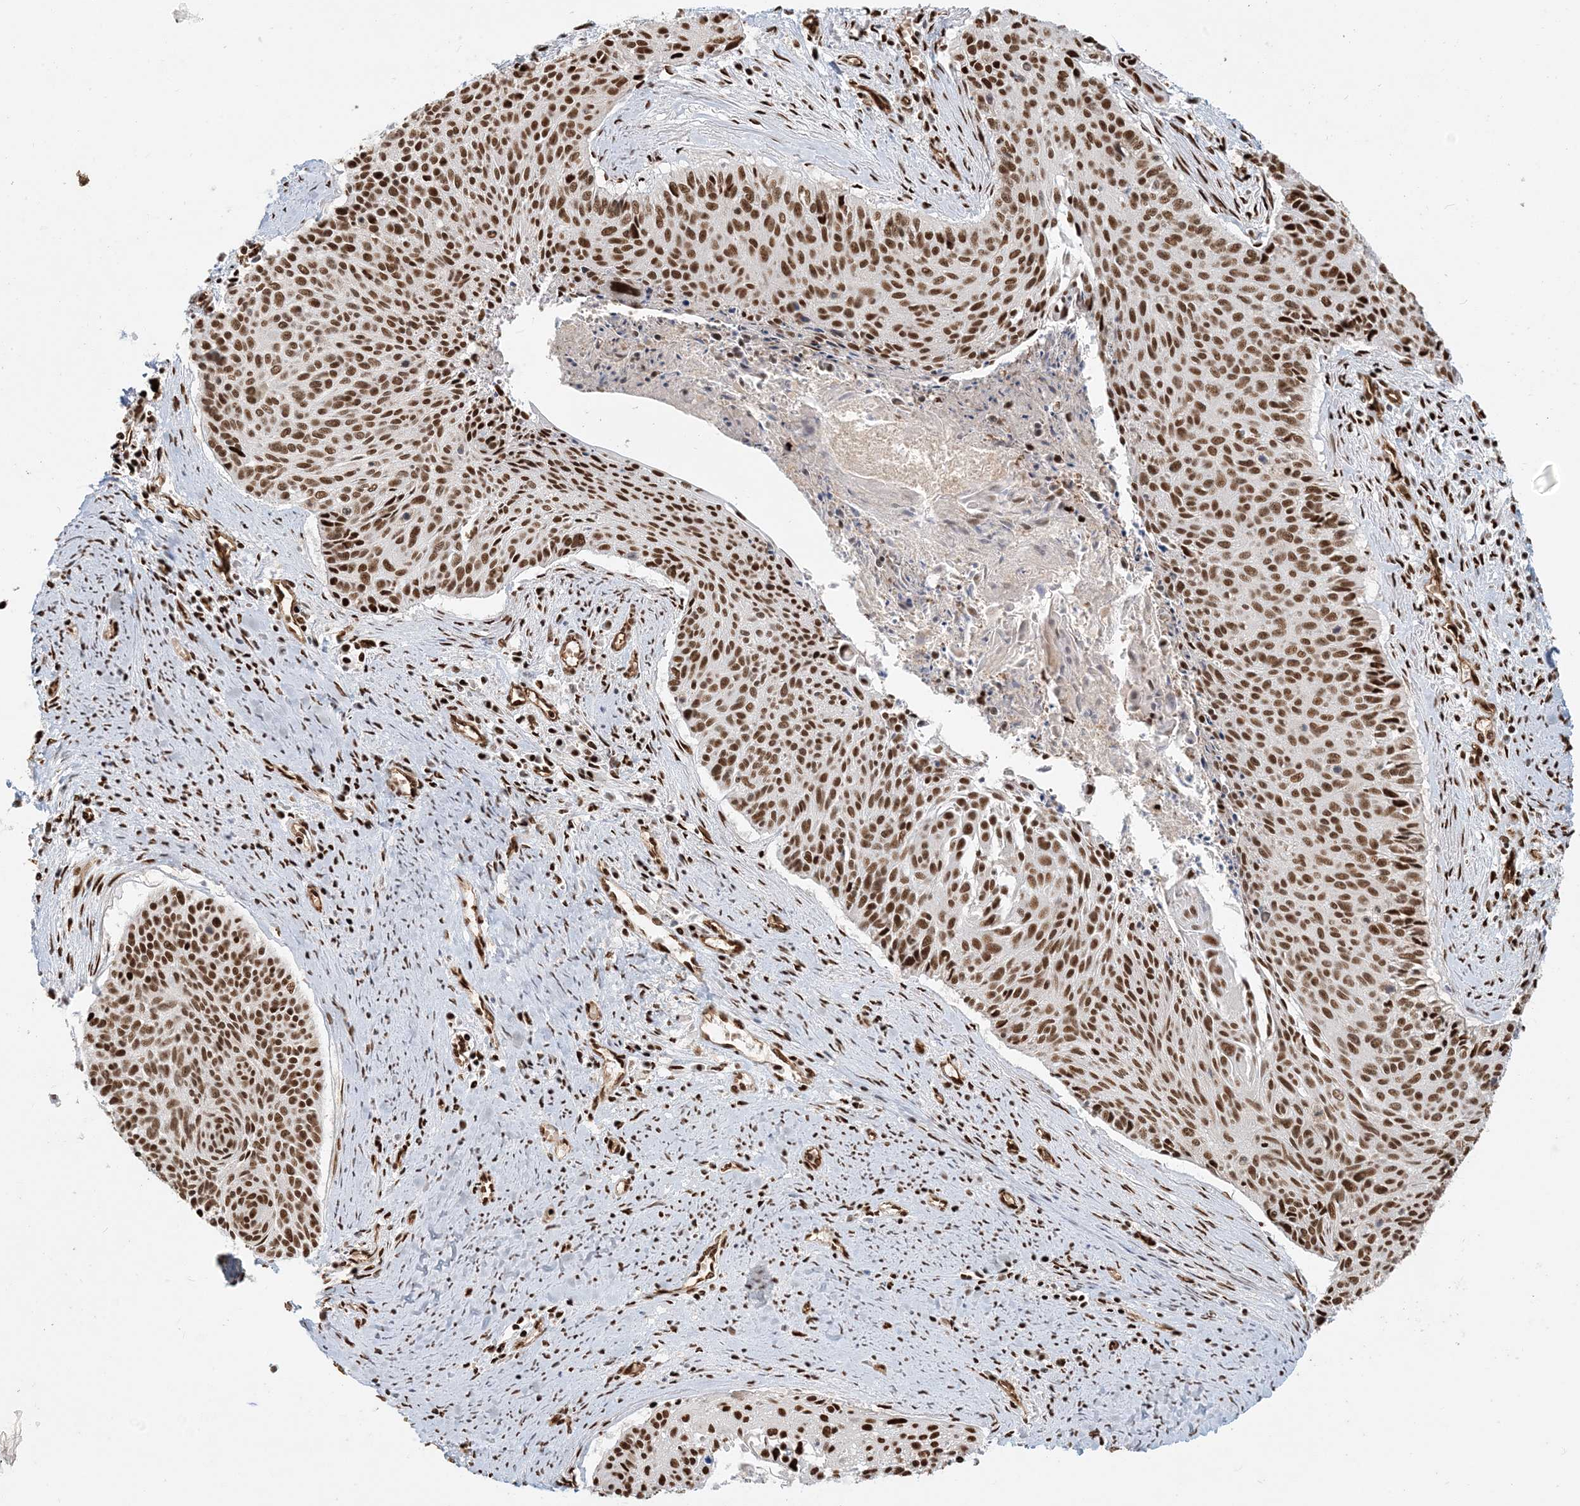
{"staining": {"intensity": "strong", "quantity": ">75%", "location": "nuclear"}, "tissue": "cervical cancer", "cell_type": "Tumor cells", "image_type": "cancer", "snomed": [{"axis": "morphology", "description": "Squamous cell carcinoma, NOS"}, {"axis": "topography", "description": "Cervix"}], "caption": "Squamous cell carcinoma (cervical) stained with DAB IHC displays high levels of strong nuclear positivity in about >75% of tumor cells. Using DAB (brown) and hematoxylin (blue) stains, captured at high magnification using brightfield microscopy.", "gene": "CKS2", "patient": {"sex": "female", "age": 55}}